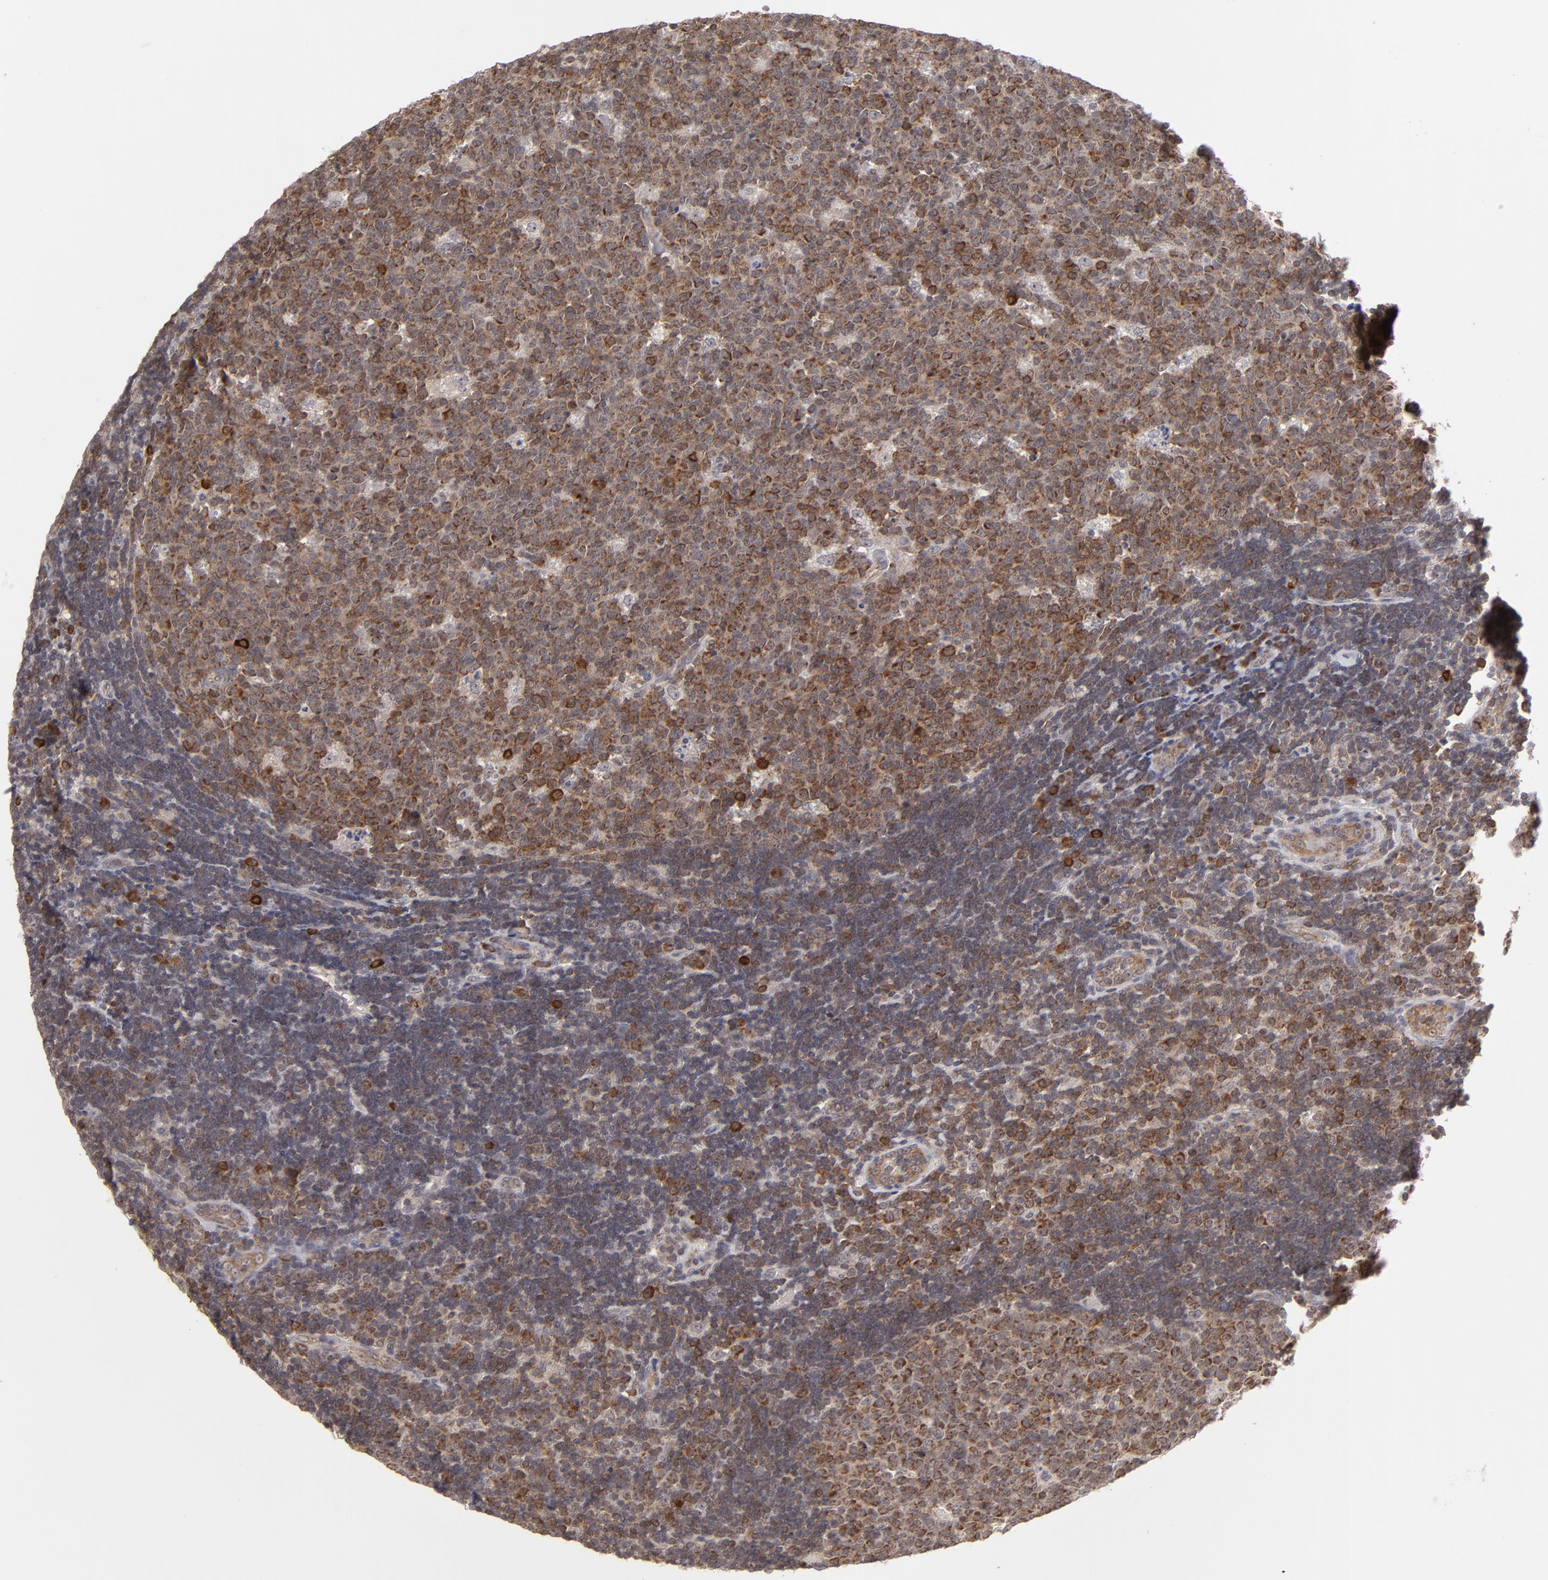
{"staining": {"intensity": "strong", "quantity": ">75%", "location": "cytoplasmic/membranous"}, "tissue": "lymph node", "cell_type": "Germinal center cells", "image_type": "normal", "snomed": [{"axis": "morphology", "description": "Normal tissue, NOS"}, {"axis": "topography", "description": "Lymph node"}, {"axis": "topography", "description": "Salivary gland"}], "caption": "Protein expression analysis of normal lymph node displays strong cytoplasmic/membranous staining in approximately >75% of germinal center cells.", "gene": "GLCCI1", "patient": {"sex": "male", "age": 8}}